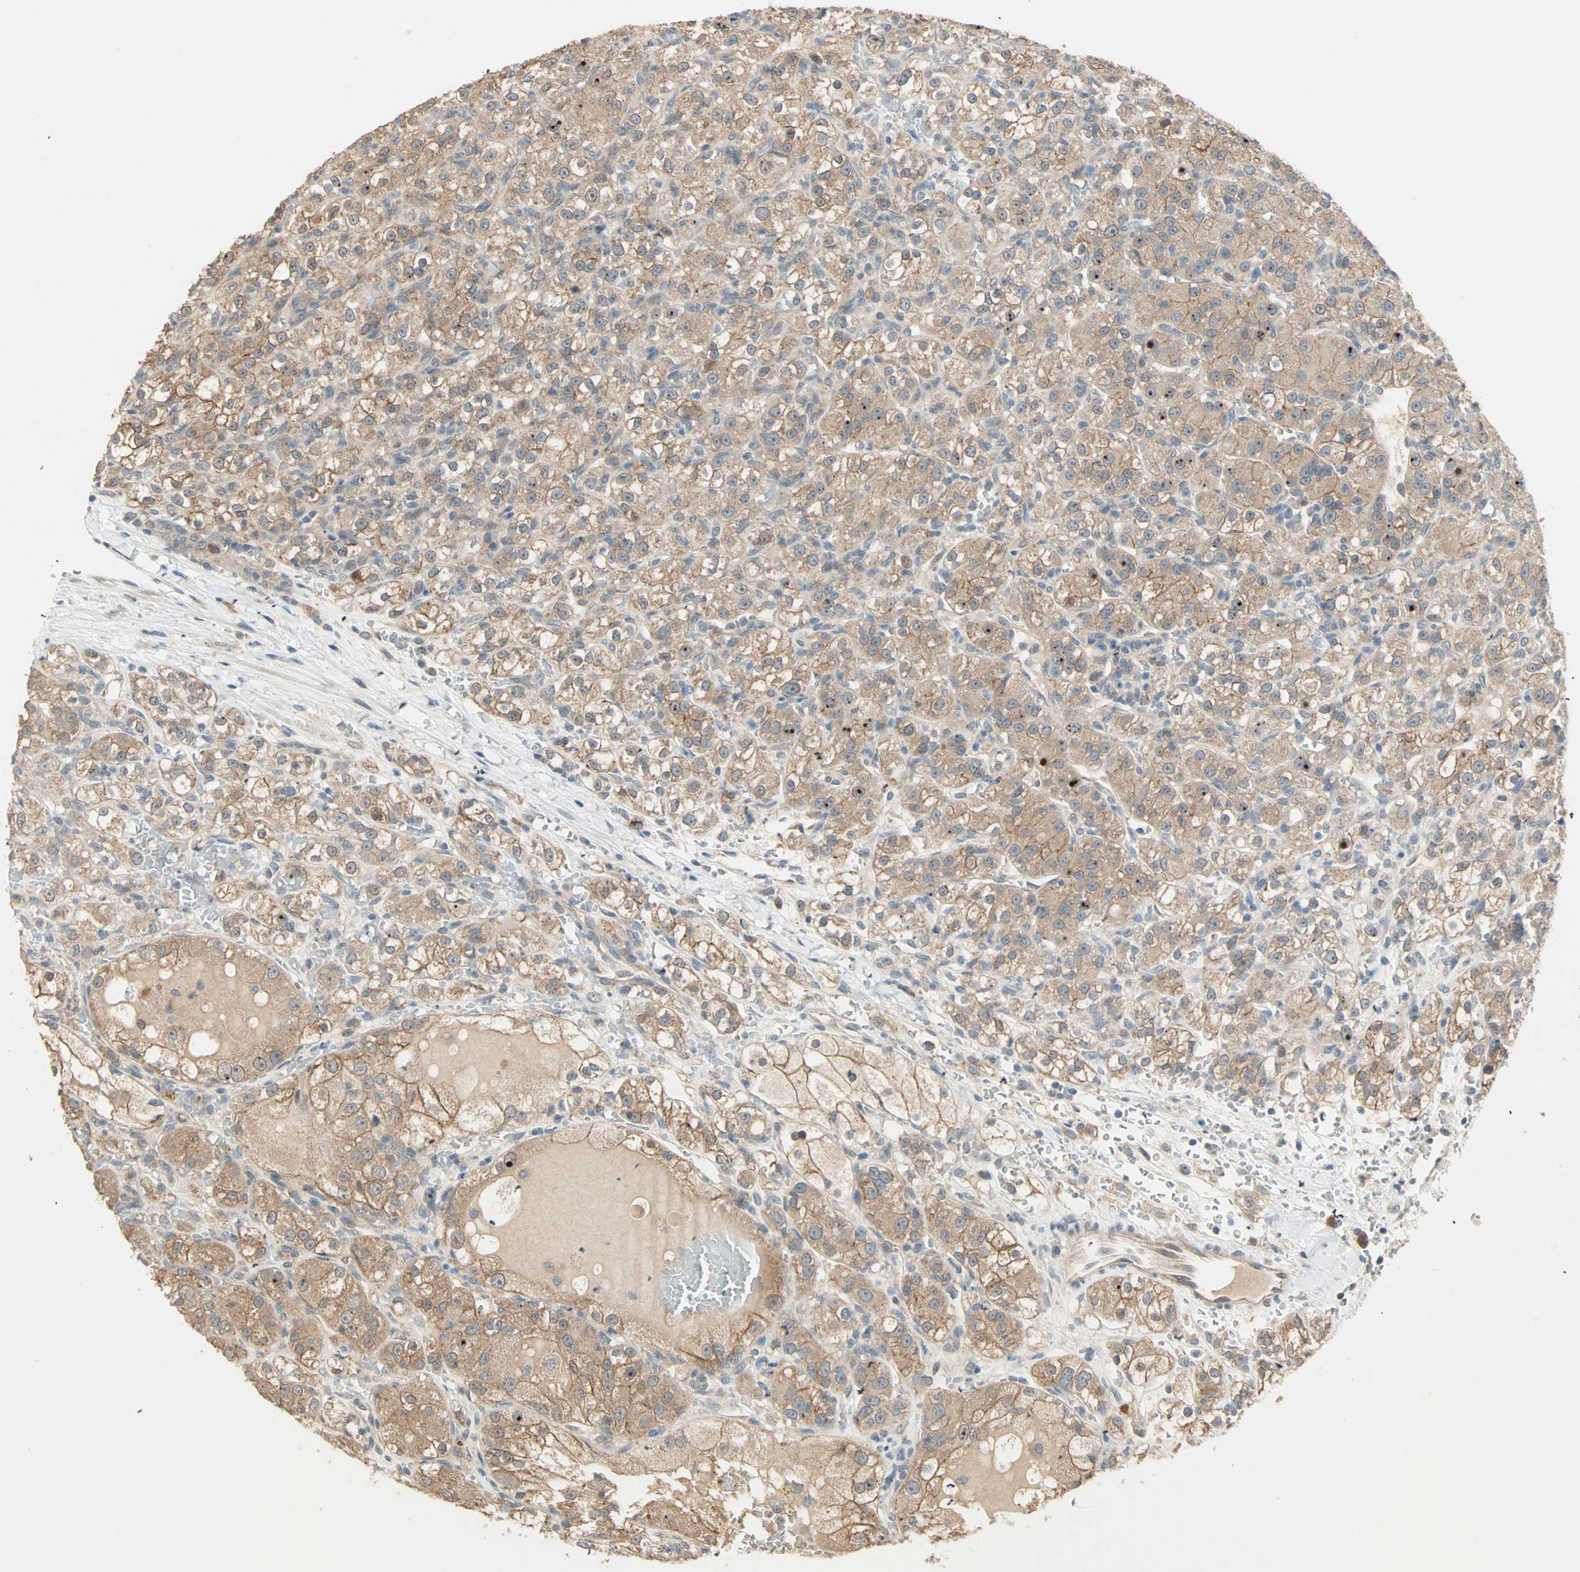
{"staining": {"intensity": "moderate", "quantity": ">75%", "location": "cytoplasmic/membranous"}, "tissue": "renal cancer", "cell_type": "Tumor cells", "image_type": "cancer", "snomed": [{"axis": "morphology", "description": "Normal tissue, NOS"}, {"axis": "morphology", "description": "Adenocarcinoma, NOS"}, {"axis": "topography", "description": "Kidney"}], "caption": "IHC image of adenocarcinoma (renal) stained for a protein (brown), which exhibits medium levels of moderate cytoplasmic/membranous expression in approximately >75% of tumor cells.", "gene": "TTF2", "patient": {"sex": "male", "age": 61}}